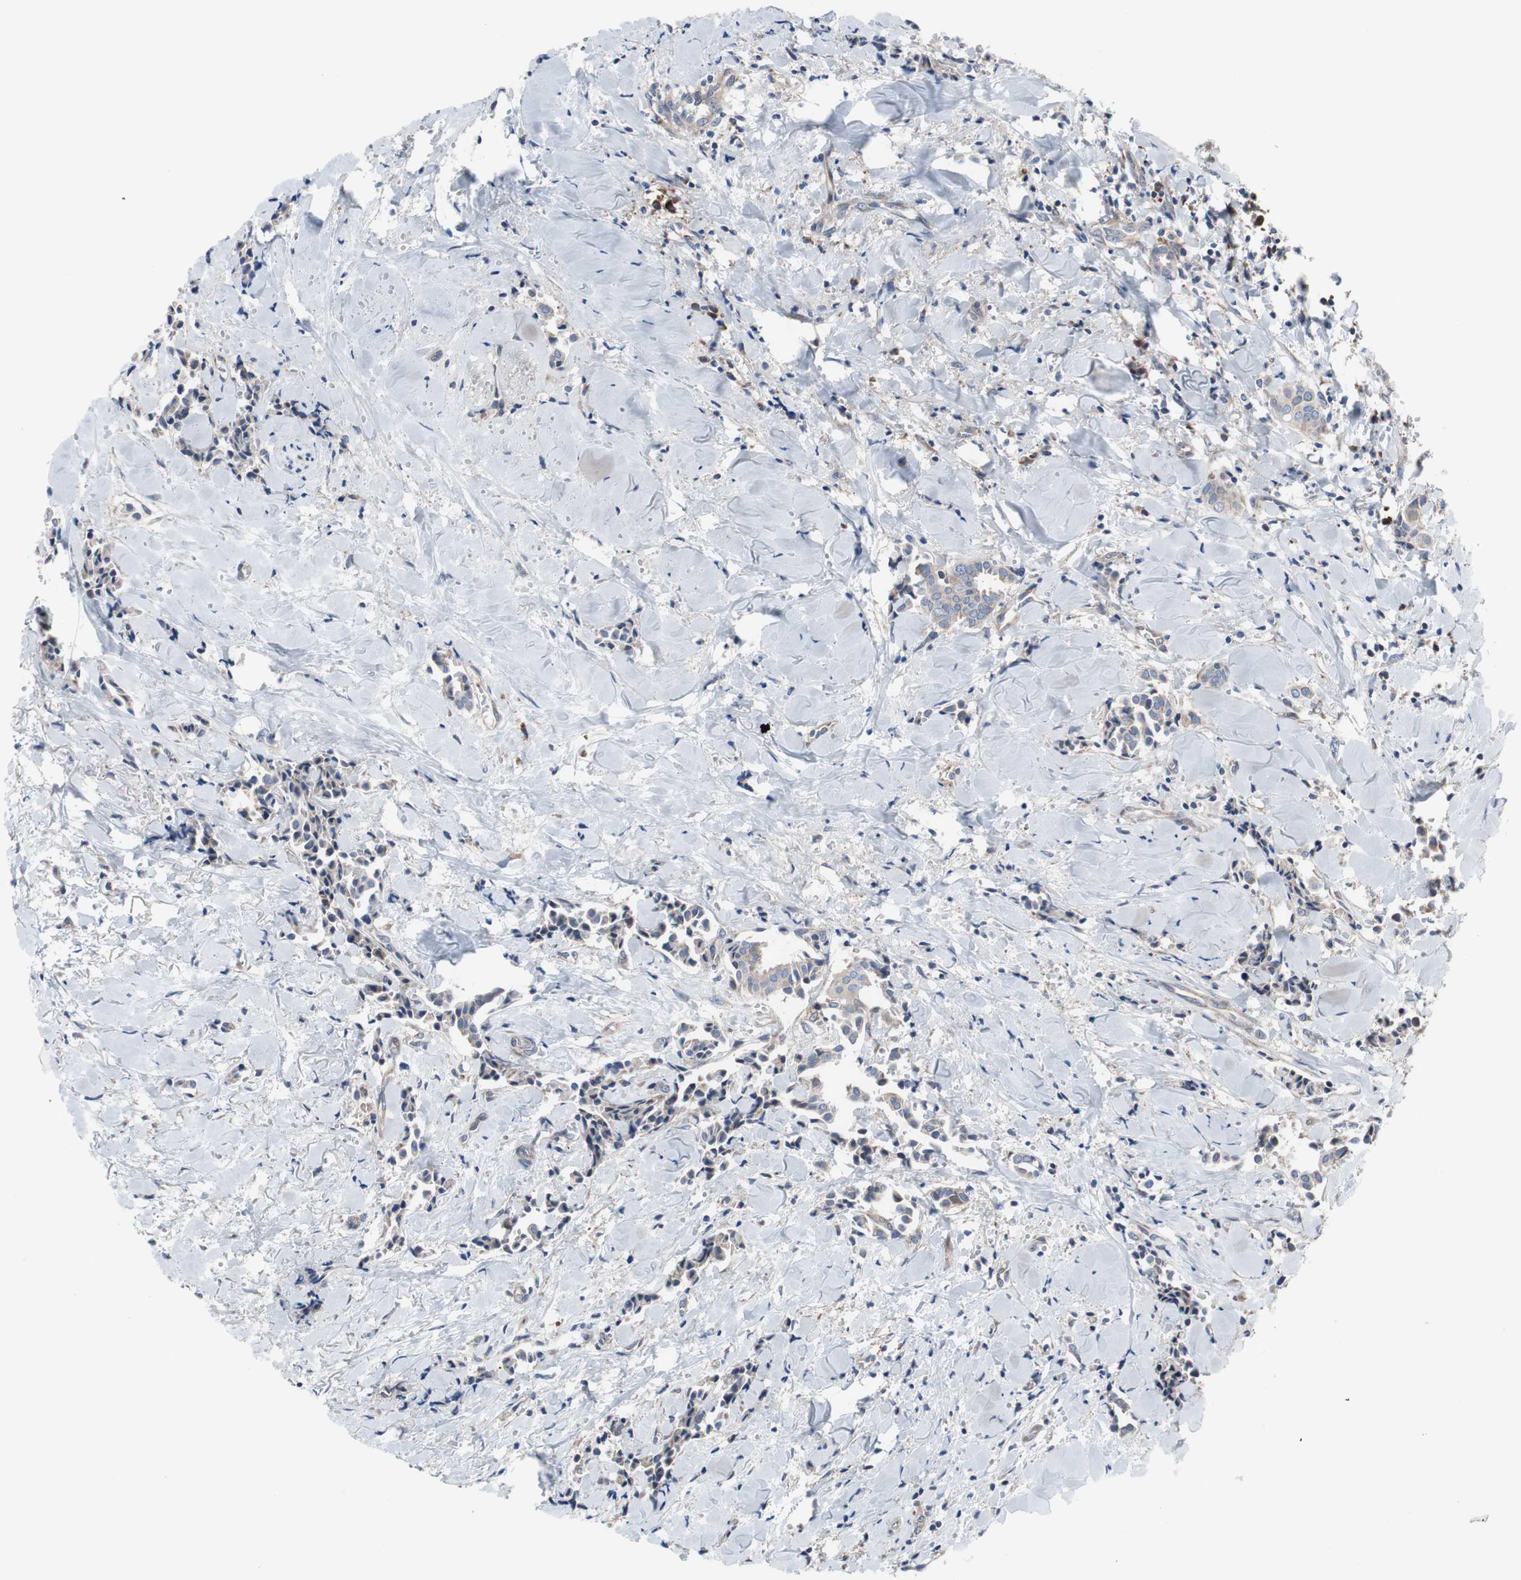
{"staining": {"intensity": "weak", "quantity": ">75%", "location": "cytoplasmic/membranous"}, "tissue": "head and neck cancer", "cell_type": "Tumor cells", "image_type": "cancer", "snomed": [{"axis": "morphology", "description": "Adenocarcinoma, NOS"}, {"axis": "topography", "description": "Salivary gland"}, {"axis": "topography", "description": "Head-Neck"}], "caption": "Human head and neck cancer (adenocarcinoma) stained with a protein marker exhibits weak staining in tumor cells.", "gene": "KANSL1", "patient": {"sex": "female", "age": 59}}